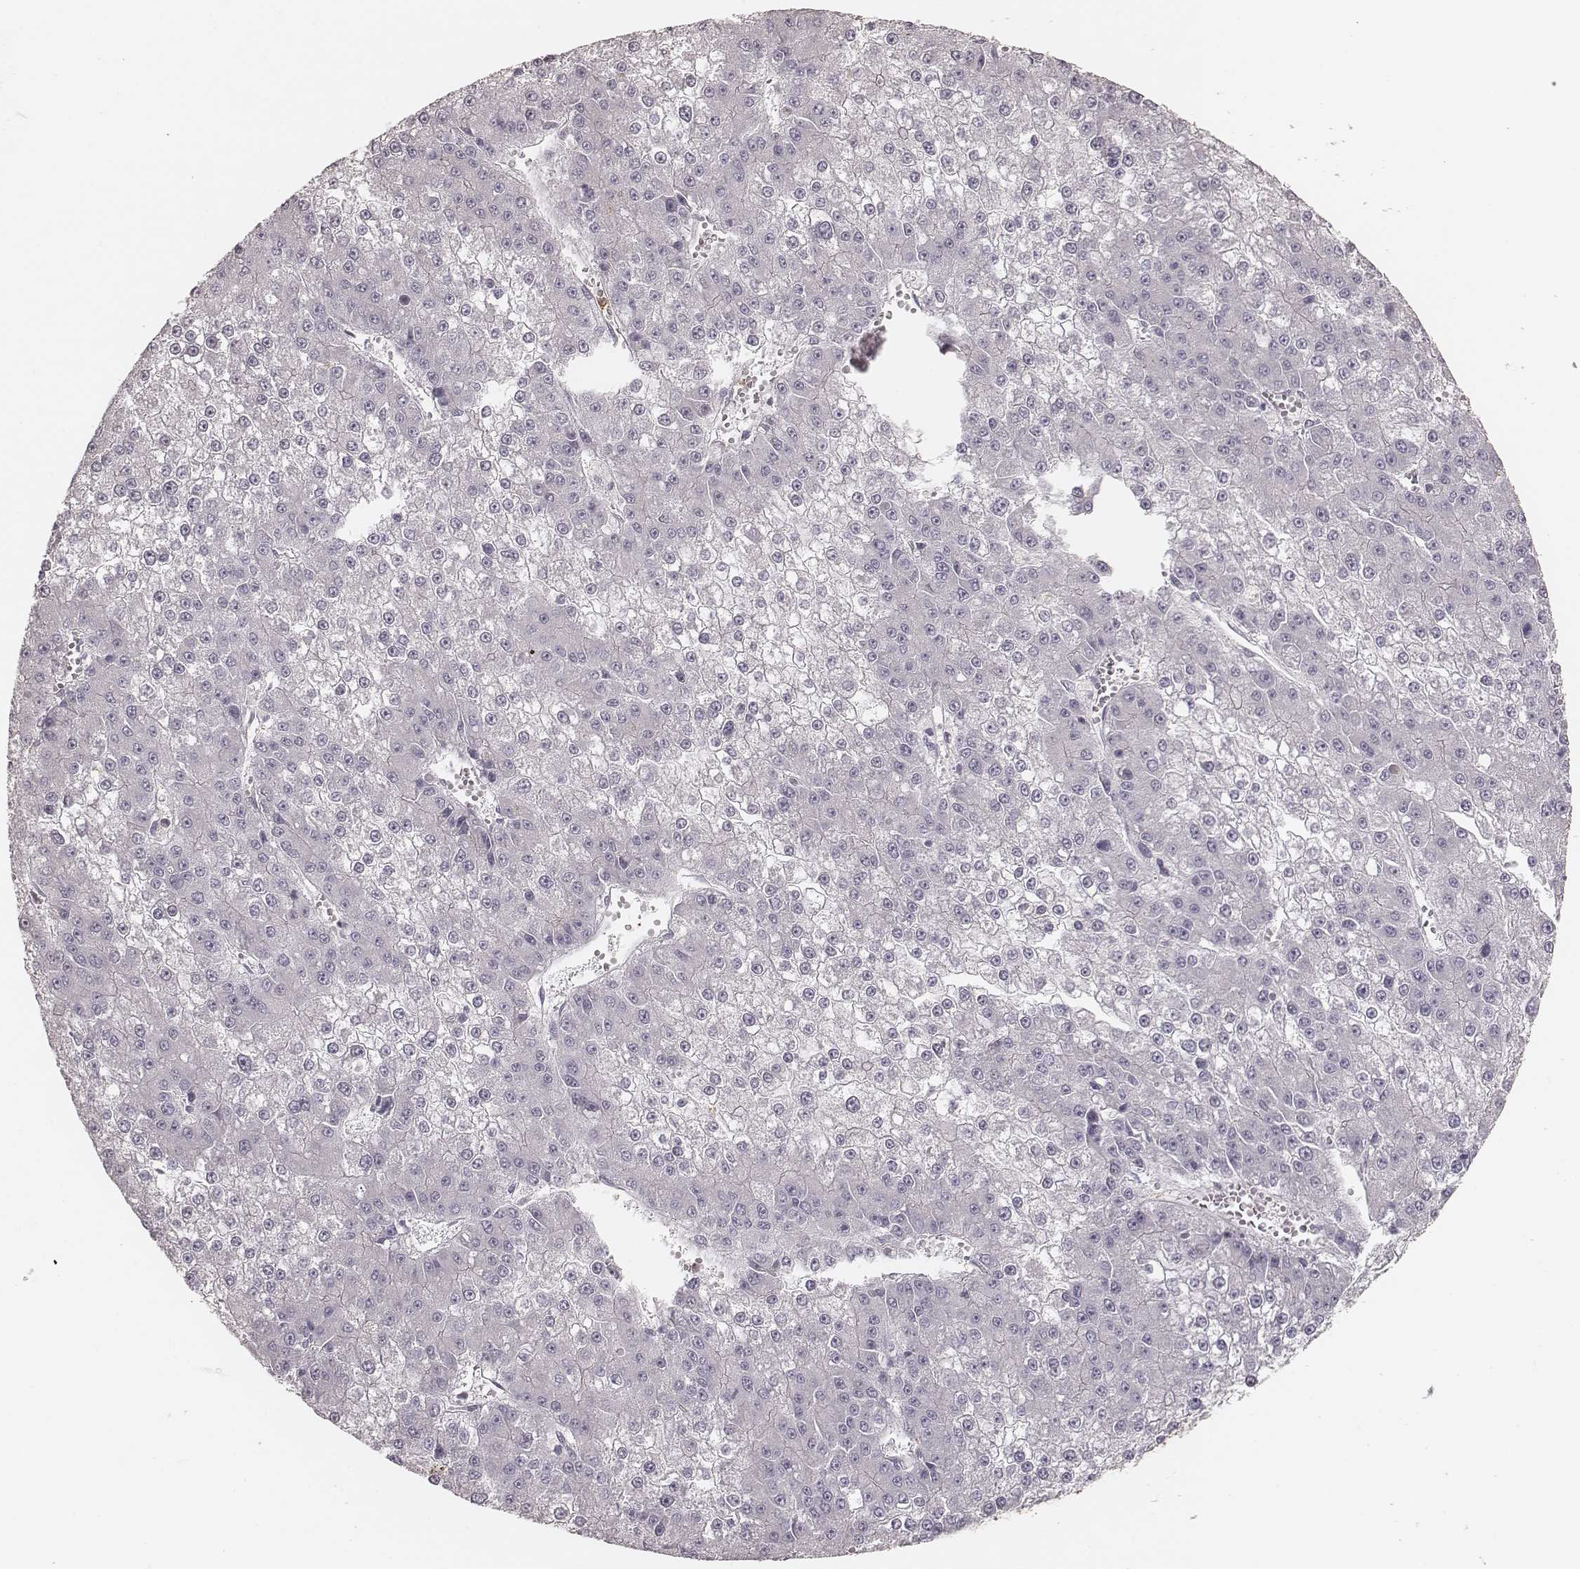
{"staining": {"intensity": "negative", "quantity": "none", "location": "none"}, "tissue": "liver cancer", "cell_type": "Tumor cells", "image_type": "cancer", "snomed": [{"axis": "morphology", "description": "Carcinoma, Hepatocellular, NOS"}, {"axis": "topography", "description": "Liver"}], "caption": "This is an immunohistochemistry (IHC) micrograph of human liver cancer. There is no staining in tumor cells.", "gene": "KITLG", "patient": {"sex": "female", "age": 73}}